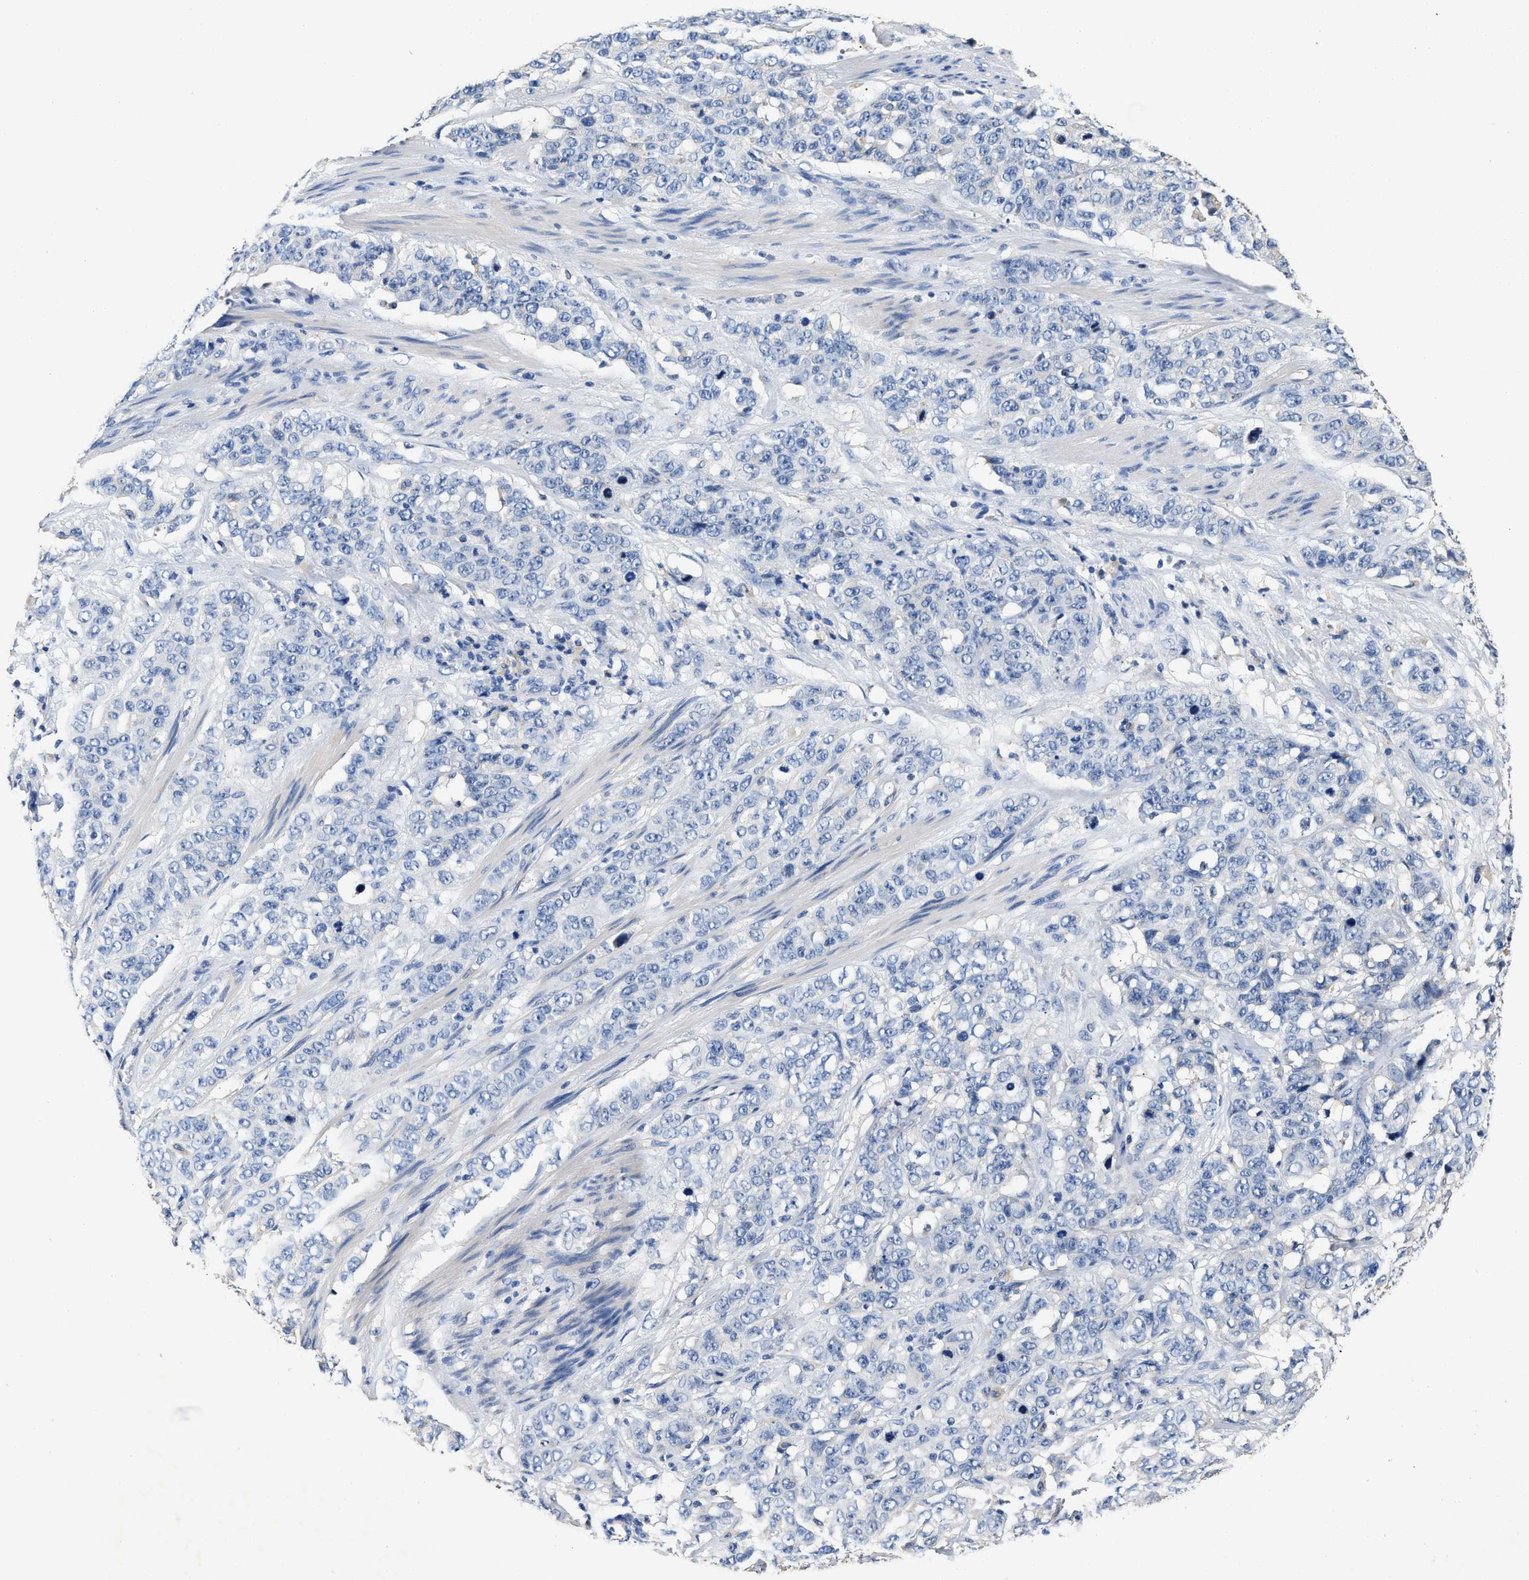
{"staining": {"intensity": "negative", "quantity": "none", "location": "none"}, "tissue": "stomach cancer", "cell_type": "Tumor cells", "image_type": "cancer", "snomed": [{"axis": "morphology", "description": "Adenocarcinoma, NOS"}, {"axis": "topography", "description": "Stomach"}], "caption": "Image shows no significant protein positivity in tumor cells of stomach adenocarcinoma.", "gene": "SLCO2B1", "patient": {"sex": "male", "age": 48}}